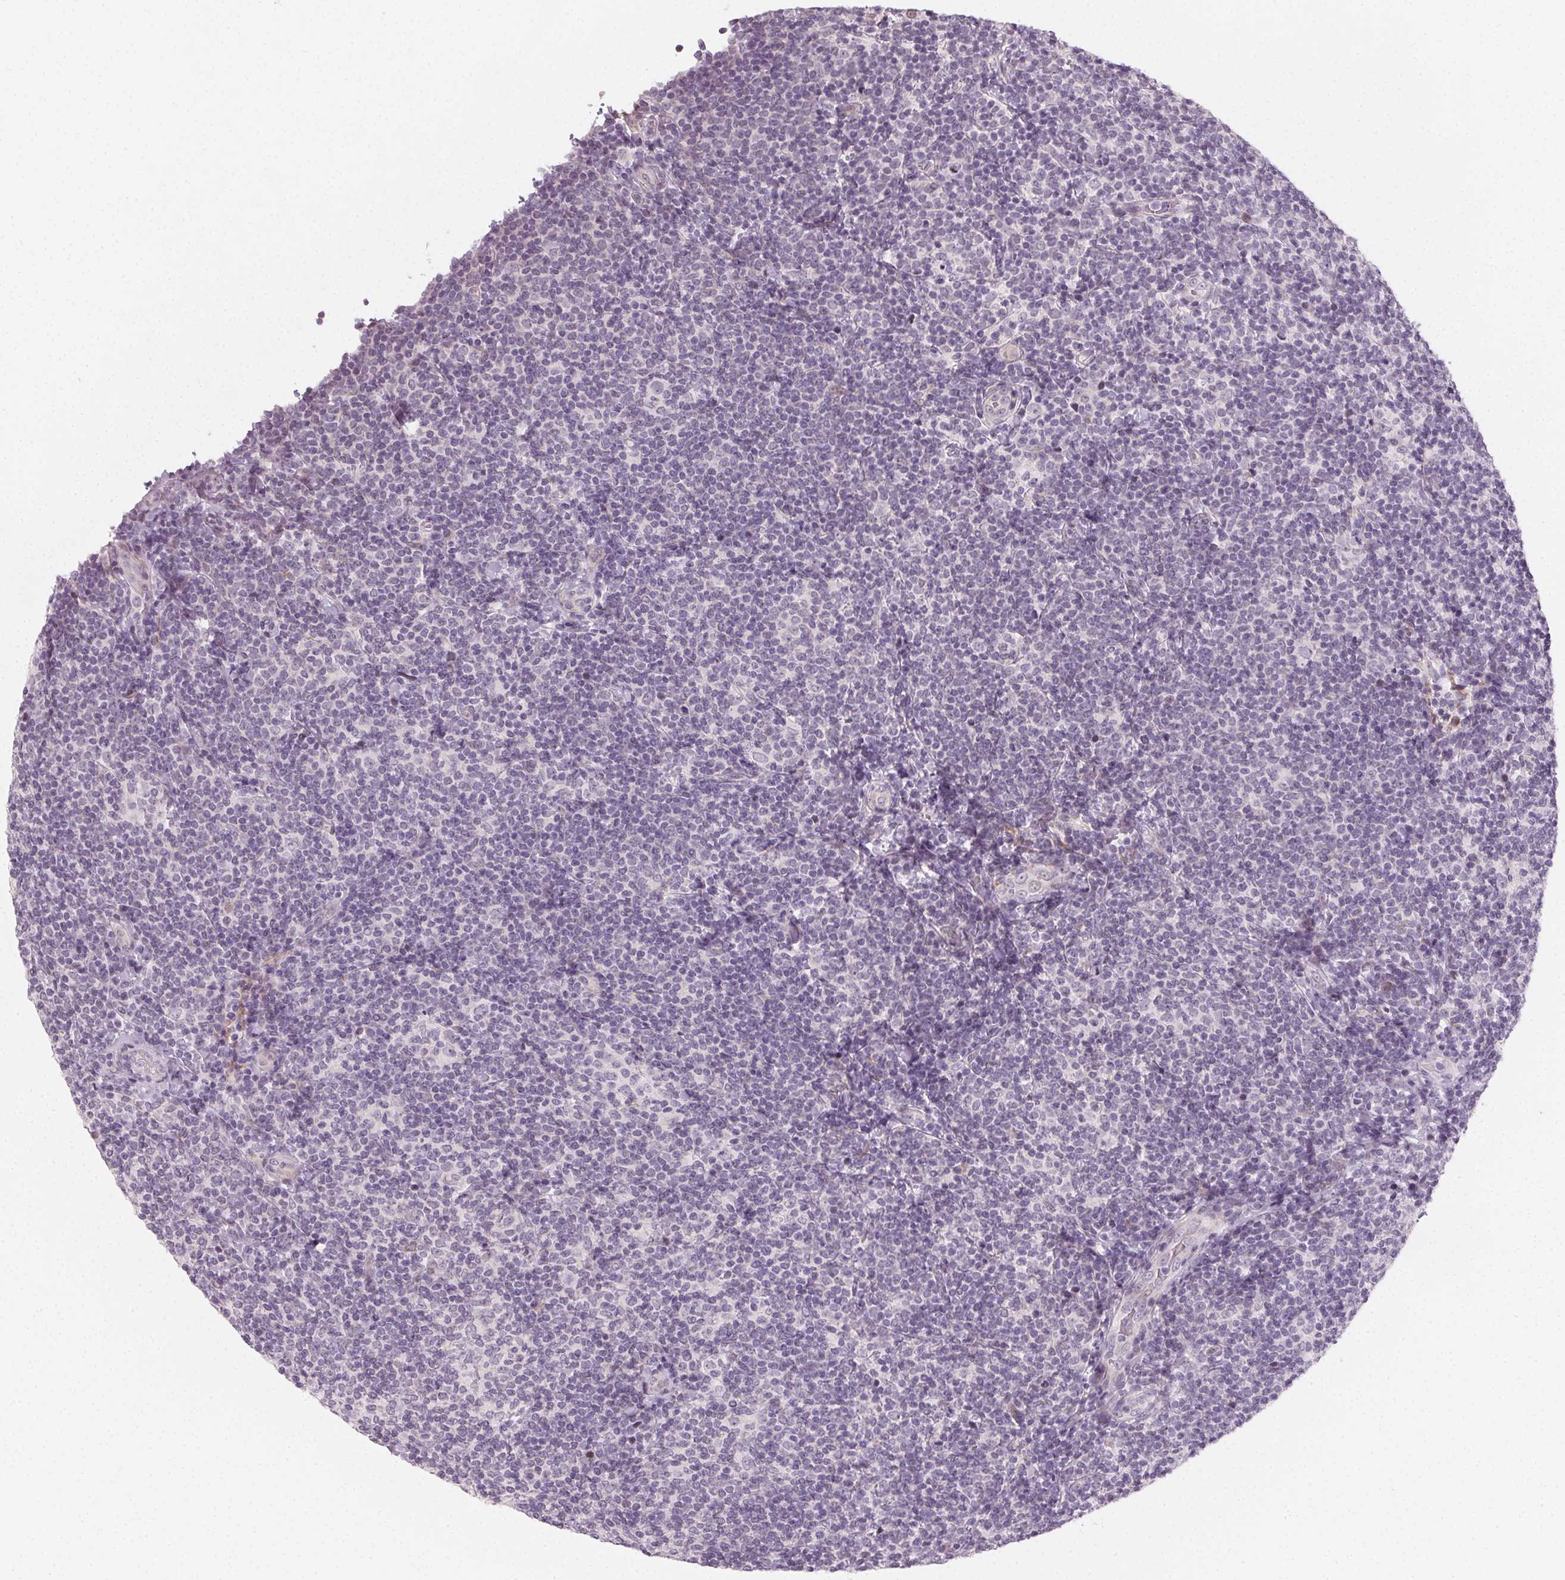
{"staining": {"intensity": "negative", "quantity": "none", "location": "none"}, "tissue": "lymphoma", "cell_type": "Tumor cells", "image_type": "cancer", "snomed": [{"axis": "morphology", "description": "Malignant lymphoma, non-Hodgkin's type, Low grade"}, {"axis": "topography", "description": "Lymph node"}], "caption": "High power microscopy micrograph of an immunohistochemistry (IHC) histopathology image of malignant lymphoma, non-Hodgkin's type (low-grade), revealing no significant positivity in tumor cells.", "gene": "CCDC96", "patient": {"sex": "female", "age": 56}}